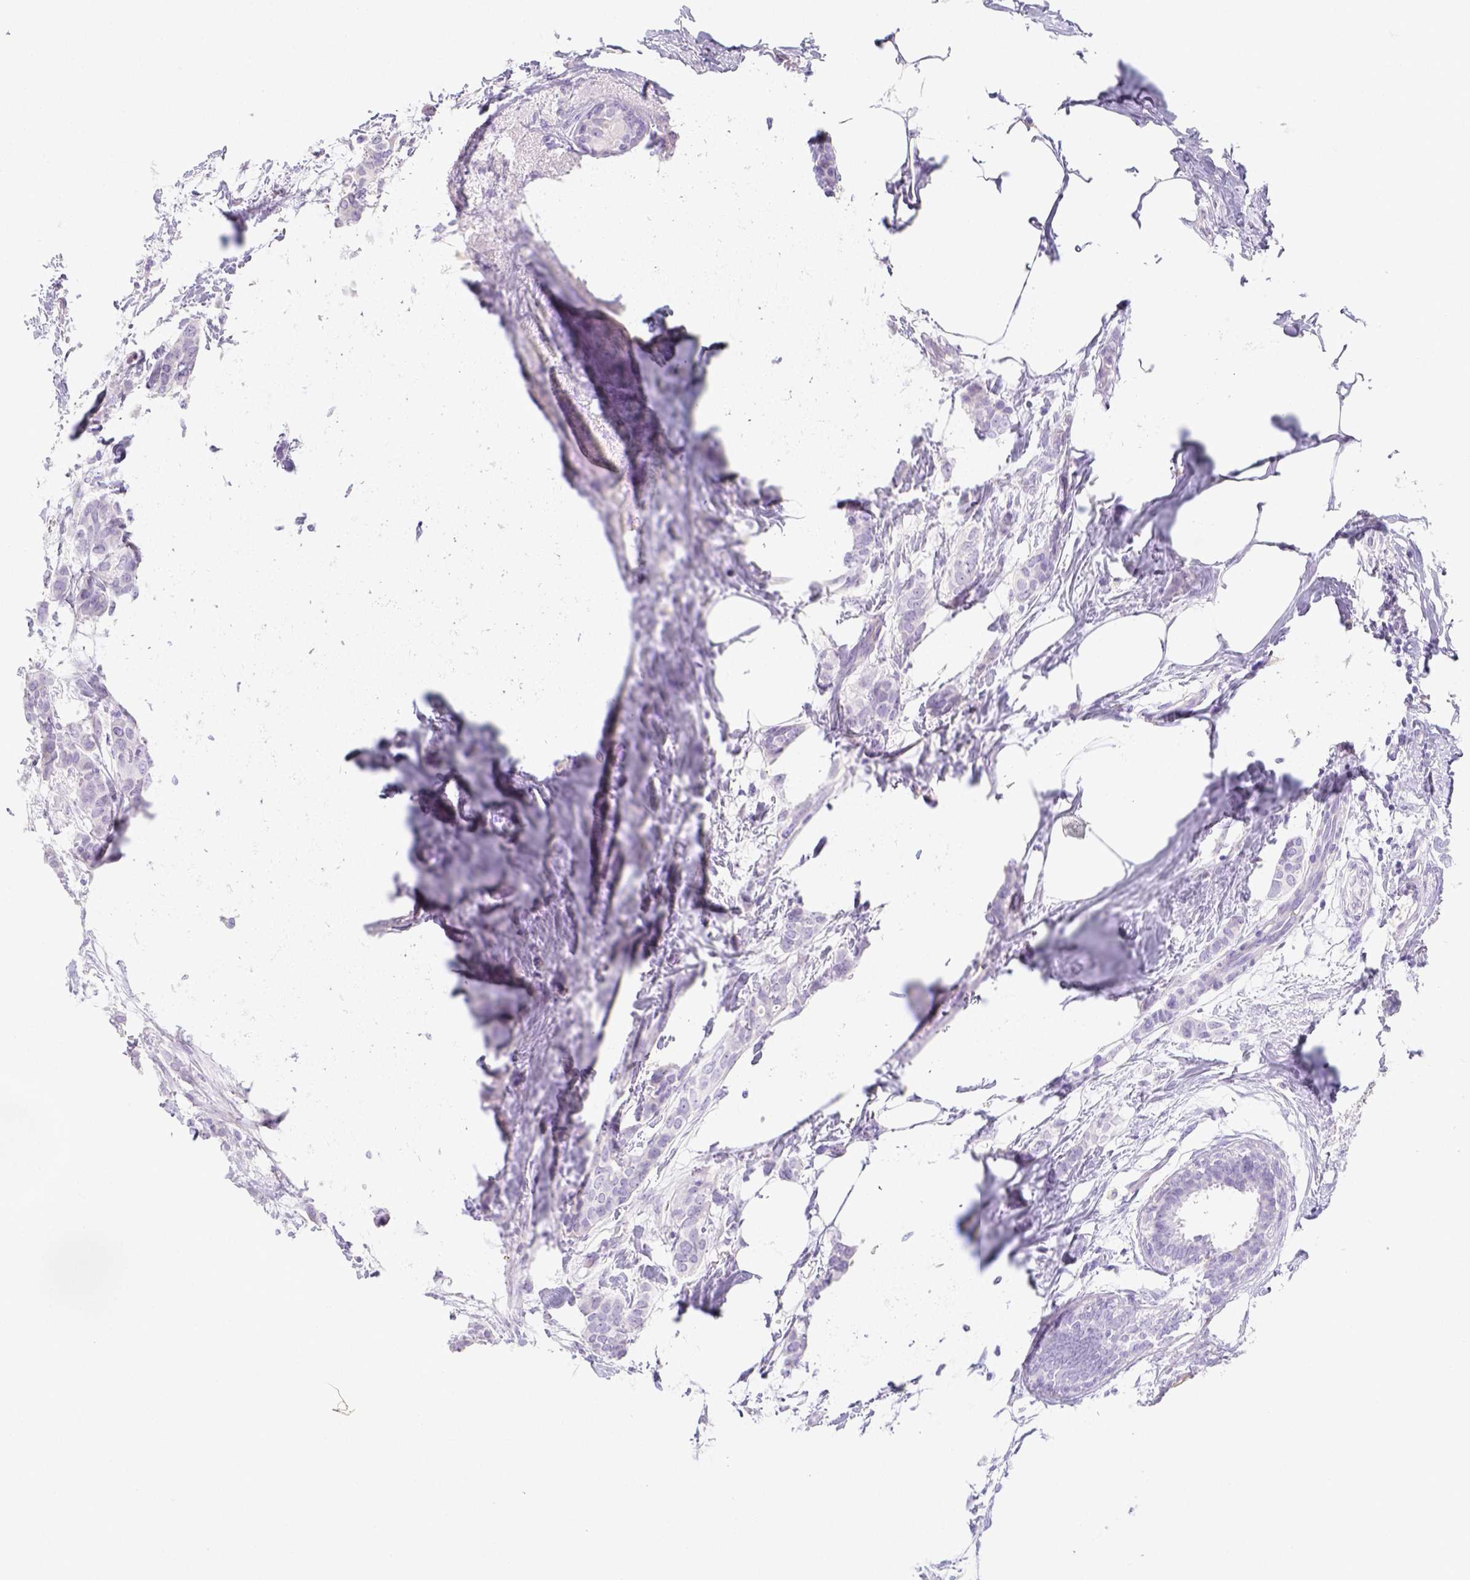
{"staining": {"intensity": "negative", "quantity": "none", "location": "none"}, "tissue": "breast cancer", "cell_type": "Tumor cells", "image_type": "cancer", "snomed": [{"axis": "morphology", "description": "Duct carcinoma"}, {"axis": "topography", "description": "Breast"}], "caption": "The photomicrograph exhibits no significant expression in tumor cells of breast invasive ductal carcinoma.", "gene": "ARHGAP36", "patient": {"sex": "female", "age": 62}}